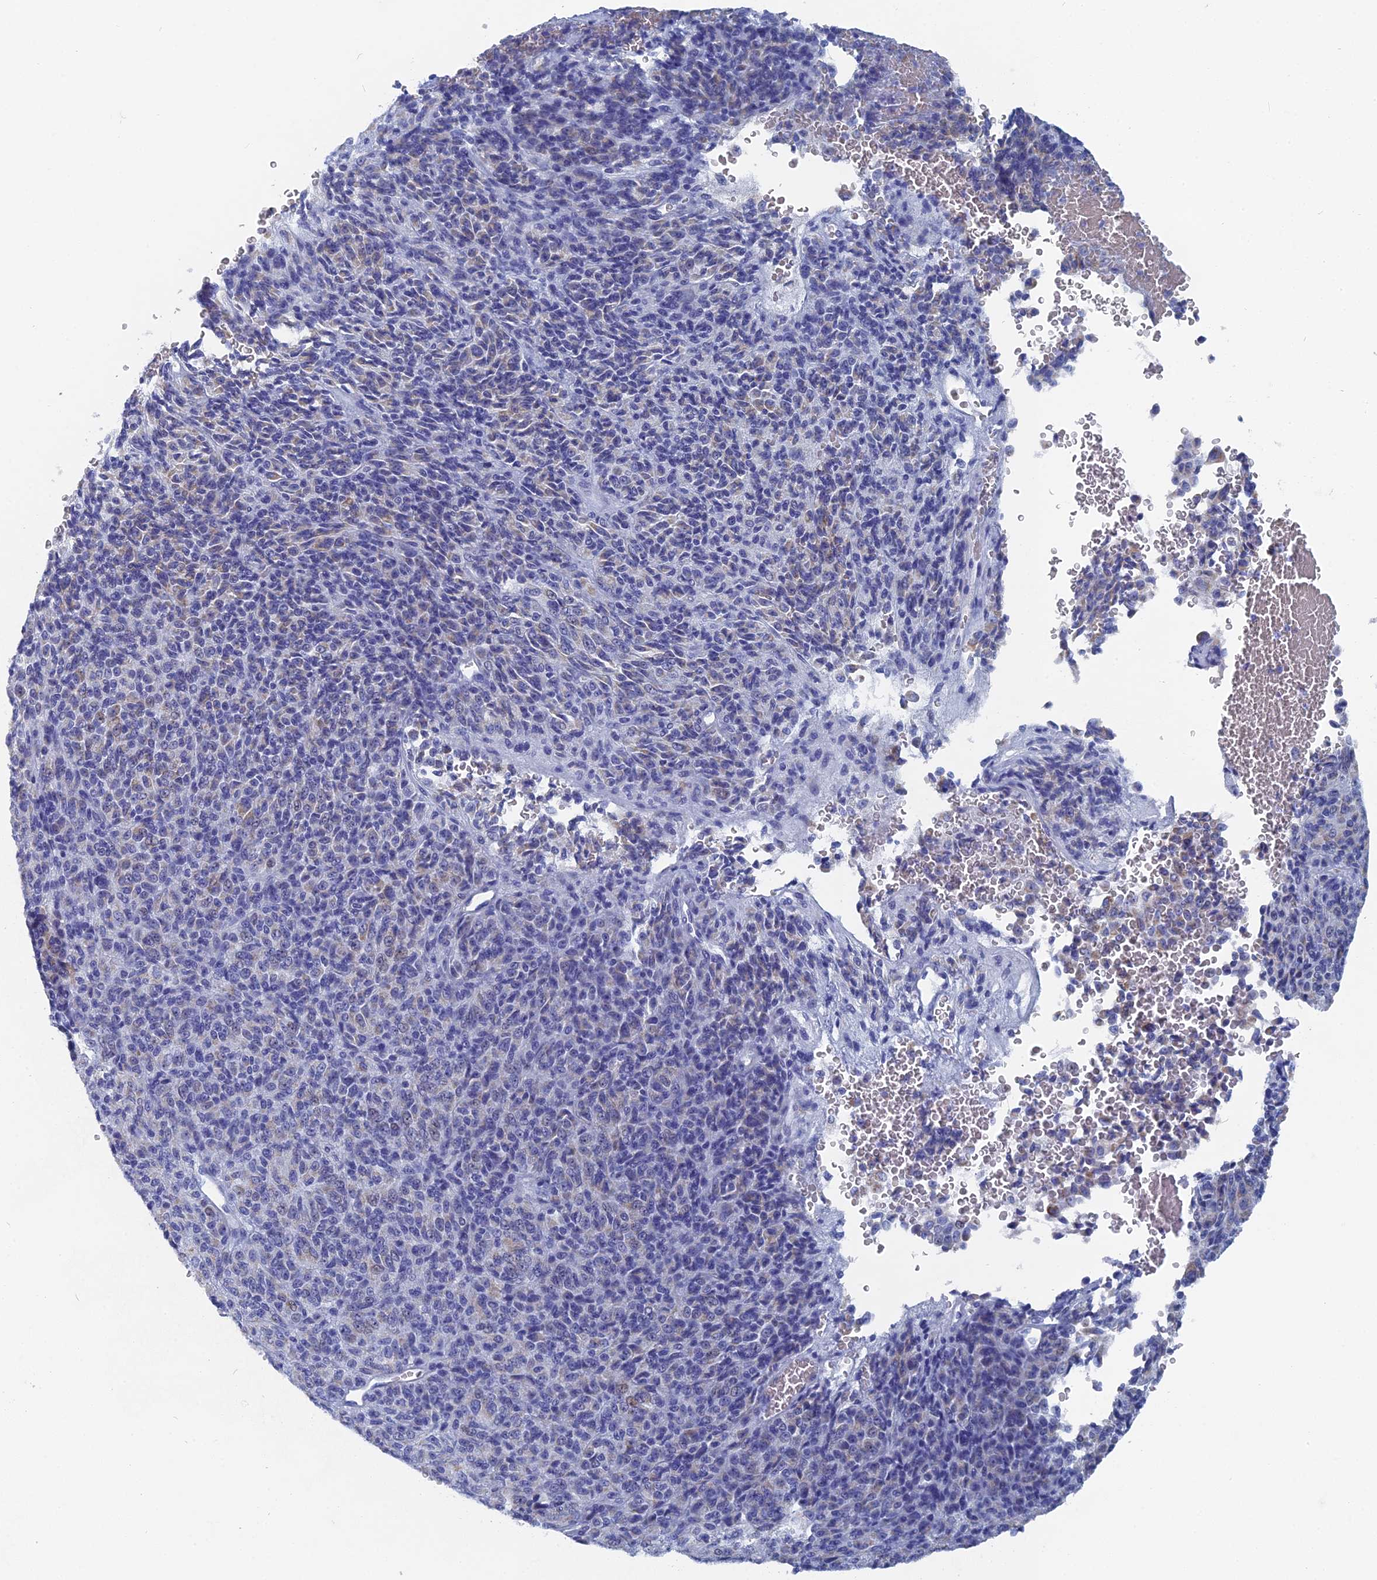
{"staining": {"intensity": "negative", "quantity": "none", "location": "none"}, "tissue": "melanoma", "cell_type": "Tumor cells", "image_type": "cancer", "snomed": [{"axis": "morphology", "description": "Malignant melanoma, Metastatic site"}, {"axis": "topography", "description": "Brain"}], "caption": "This photomicrograph is of malignant melanoma (metastatic site) stained with immunohistochemistry to label a protein in brown with the nuclei are counter-stained blue. There is no staining in tumor cells. The staining was performed using DAB to visualize the protein expression in brown, while the nuclei were stained in blue with hematoxylin (Magnification: 20x).", "gene": "HIGD1A", "patient": {"sex": "female", "age": 56}}